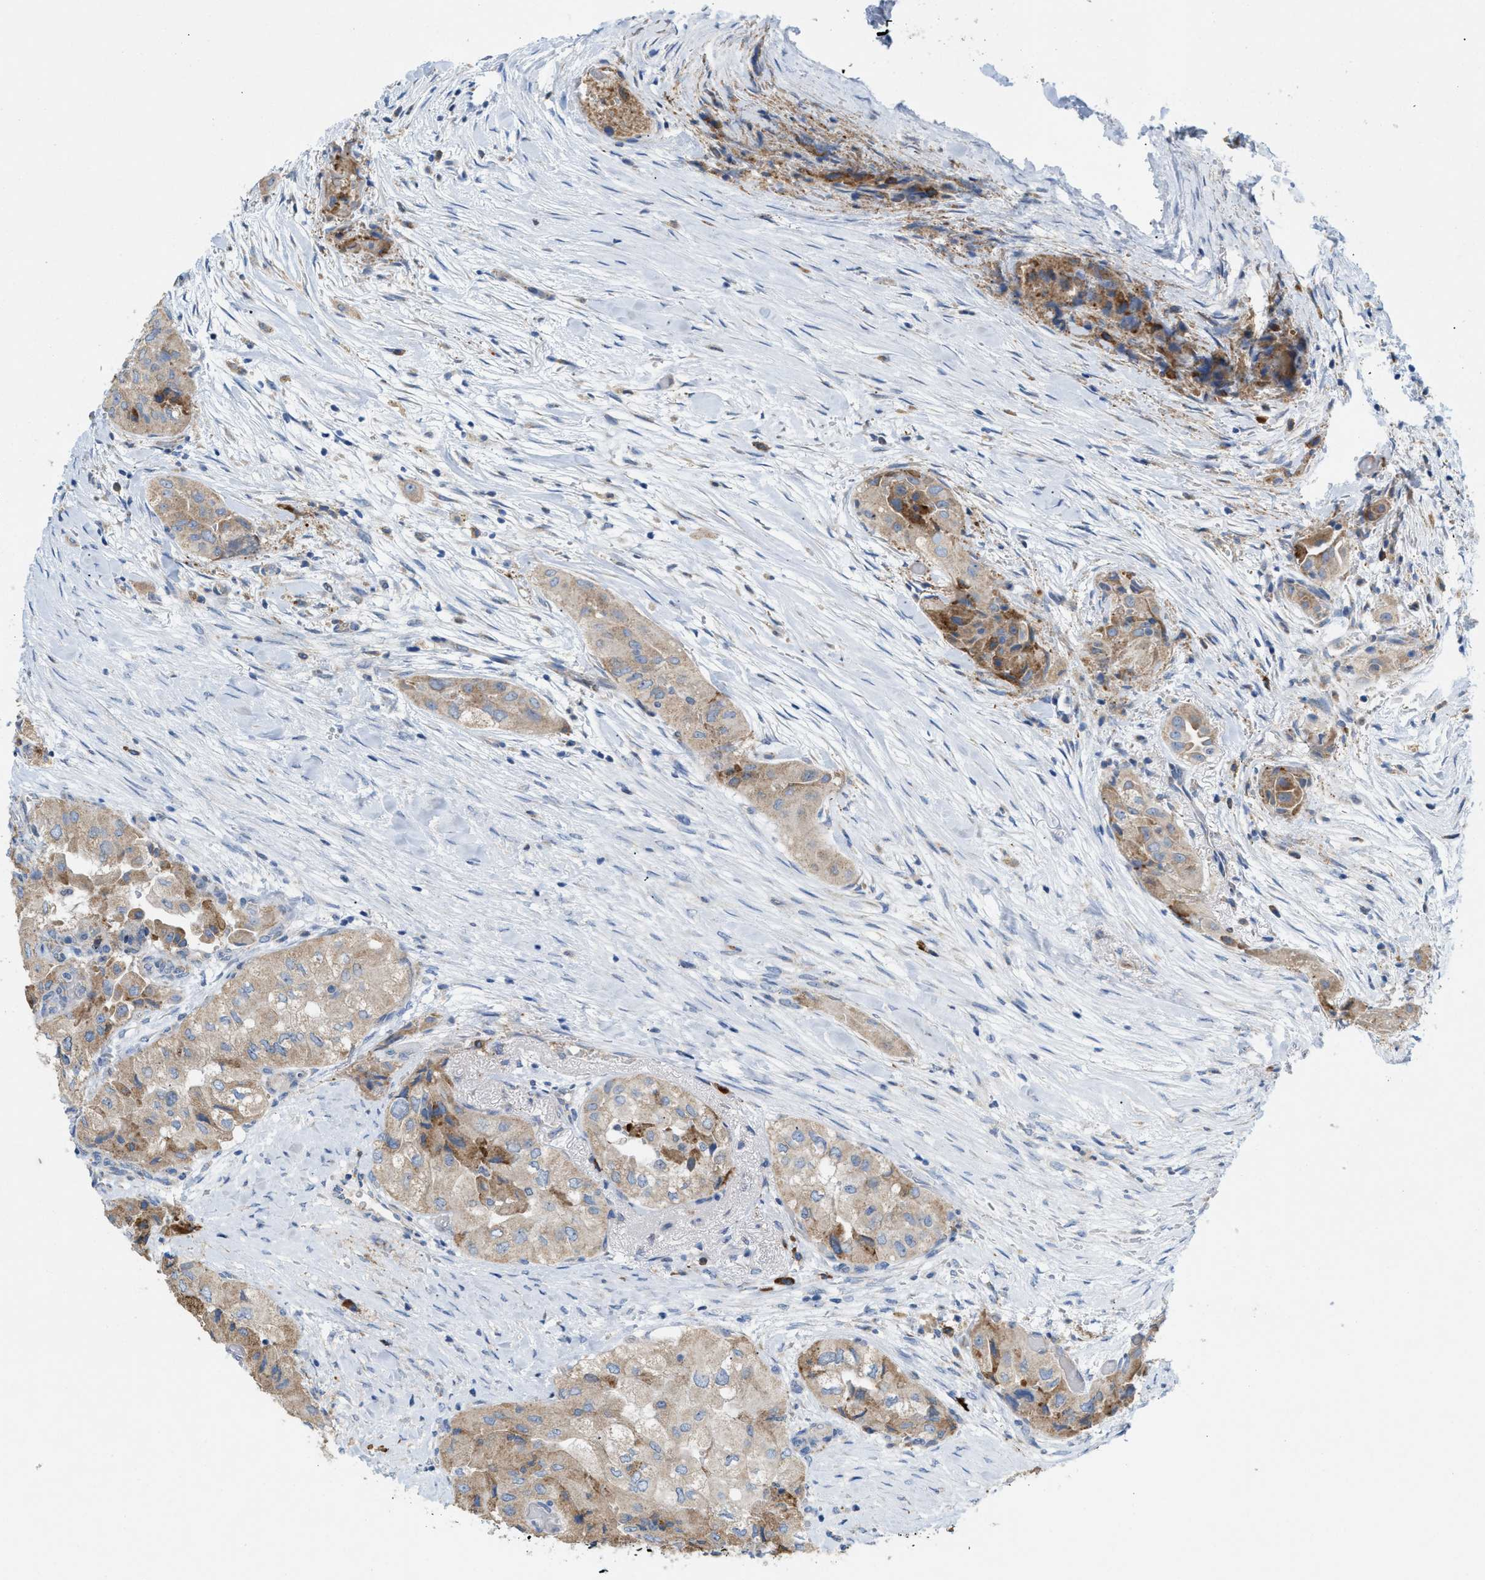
{"staining": {"intensity": "weak", "quantity": ">75%", "location": "cytoplasmic/membranous"}, "tissue": "thyroid cancer", "cell_type": "Tumor cells", "image_type": "cancer", "snomed": [{"axis": "morphology", "description": "Papillary adenocarcinoma, NOS"}, {"axis": "topography", "description": "Thyroid gland"}], "caption": "Immunohistochemistry of human thyroid cancer reveals low levels of weak cytoplasmic/membranous staining in approximately >75% of tumor cells.", "gene": "DYNC2I1", "patient": {"sex": "female", "age": 59}}